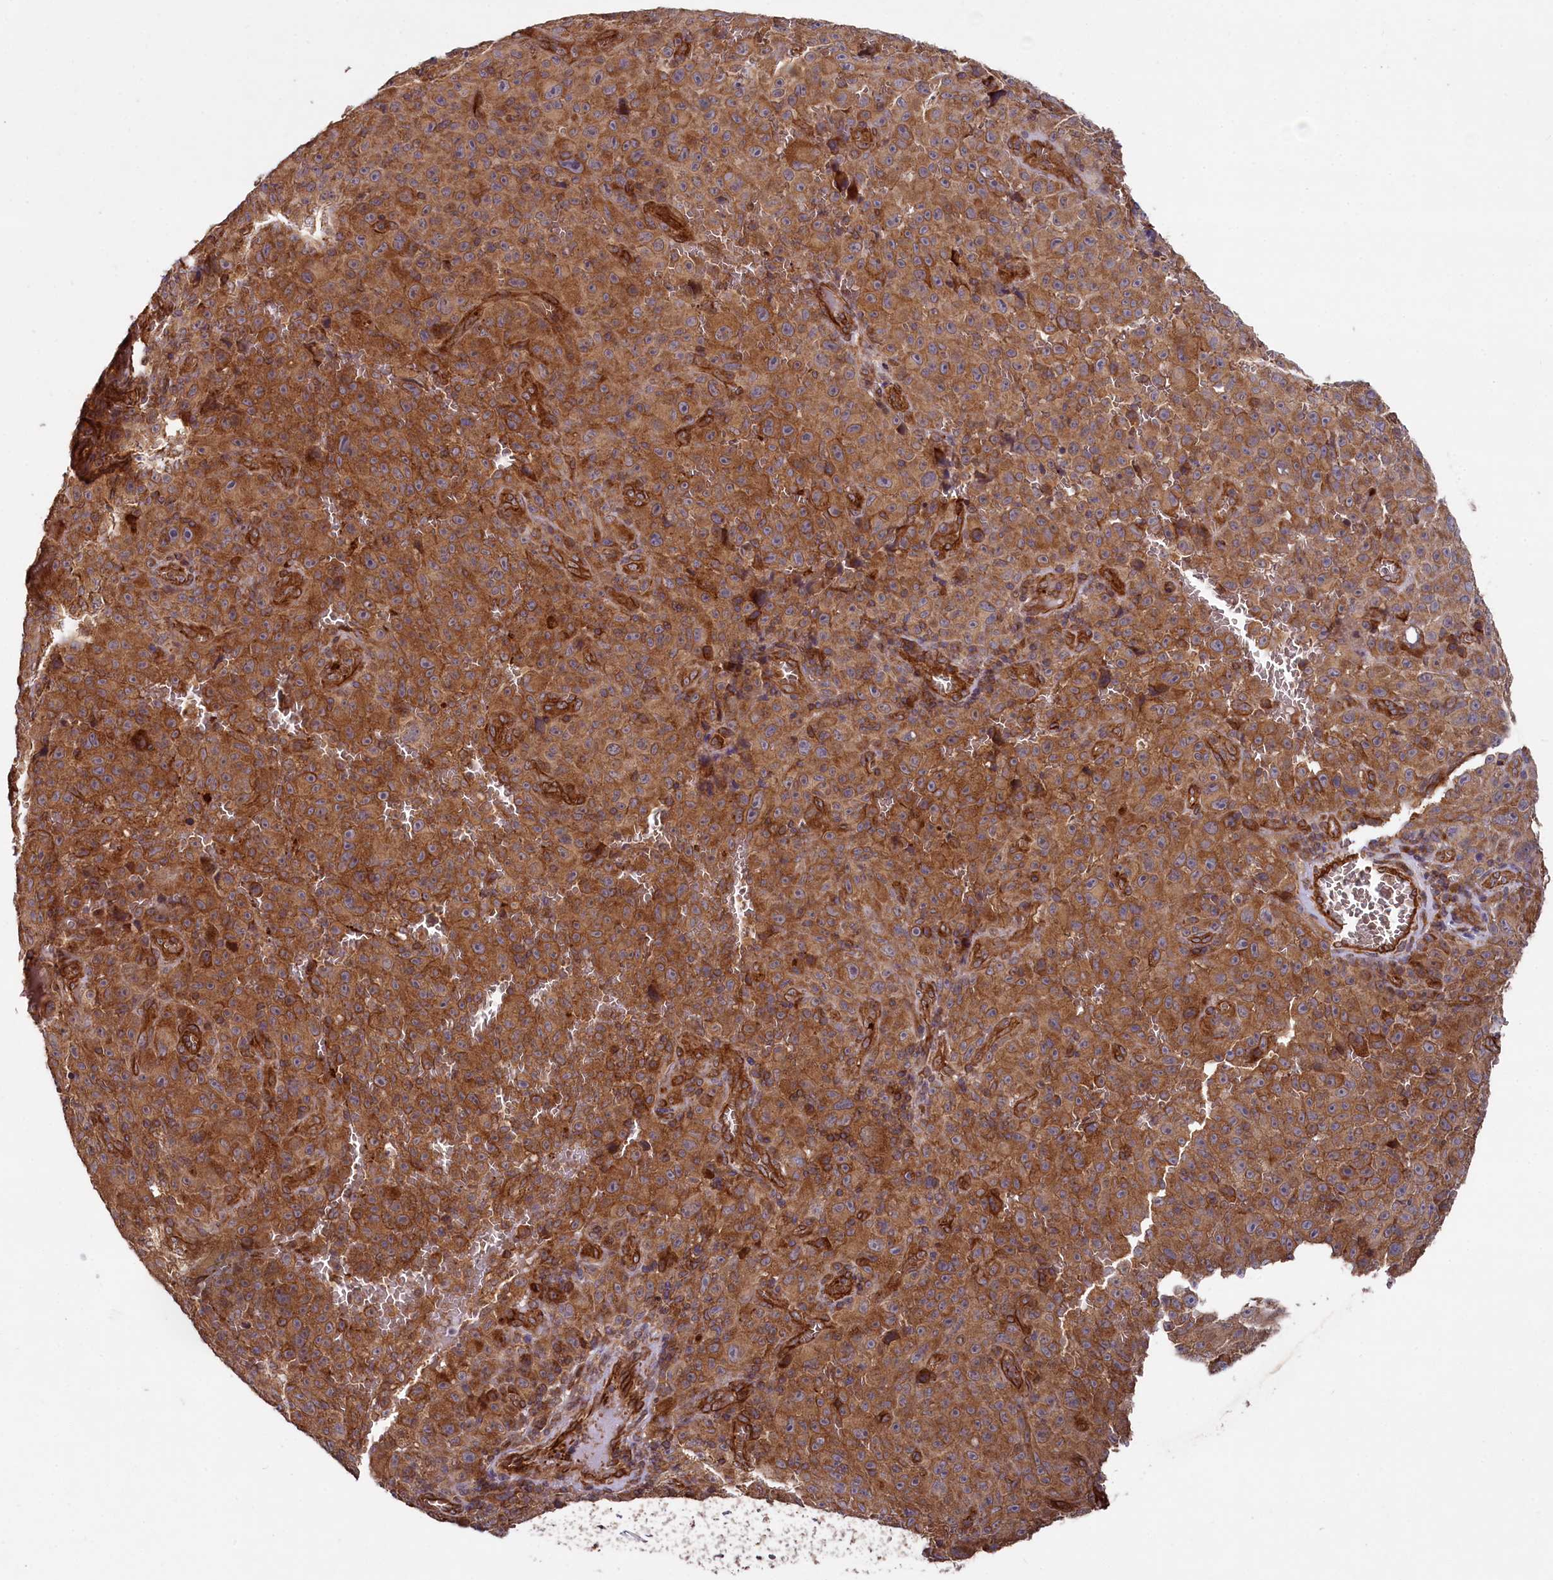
{"staining": {"intensity": "moderate", "quantity": ">75%", "location": "cytoplasmic/membranous"}, "tissue": "melanoma", "cell_type": "Tumor cells", "image_type": "cancer", "snomed": [{"axis": "morphology", "description": "Malignant melanoma, NOS"}, {"axis": "topography", "description": "Skin"}], "caption": "A high-resolution photomicrograph shows immunohistochemistry (IHC) staining of malignant melanoma, which exhibits moderate cytoplasmic/membranous expression in approximately >75% of tumor cells.", "gene": "SVIP", "patient": {"sex": "female", "age": 82}}